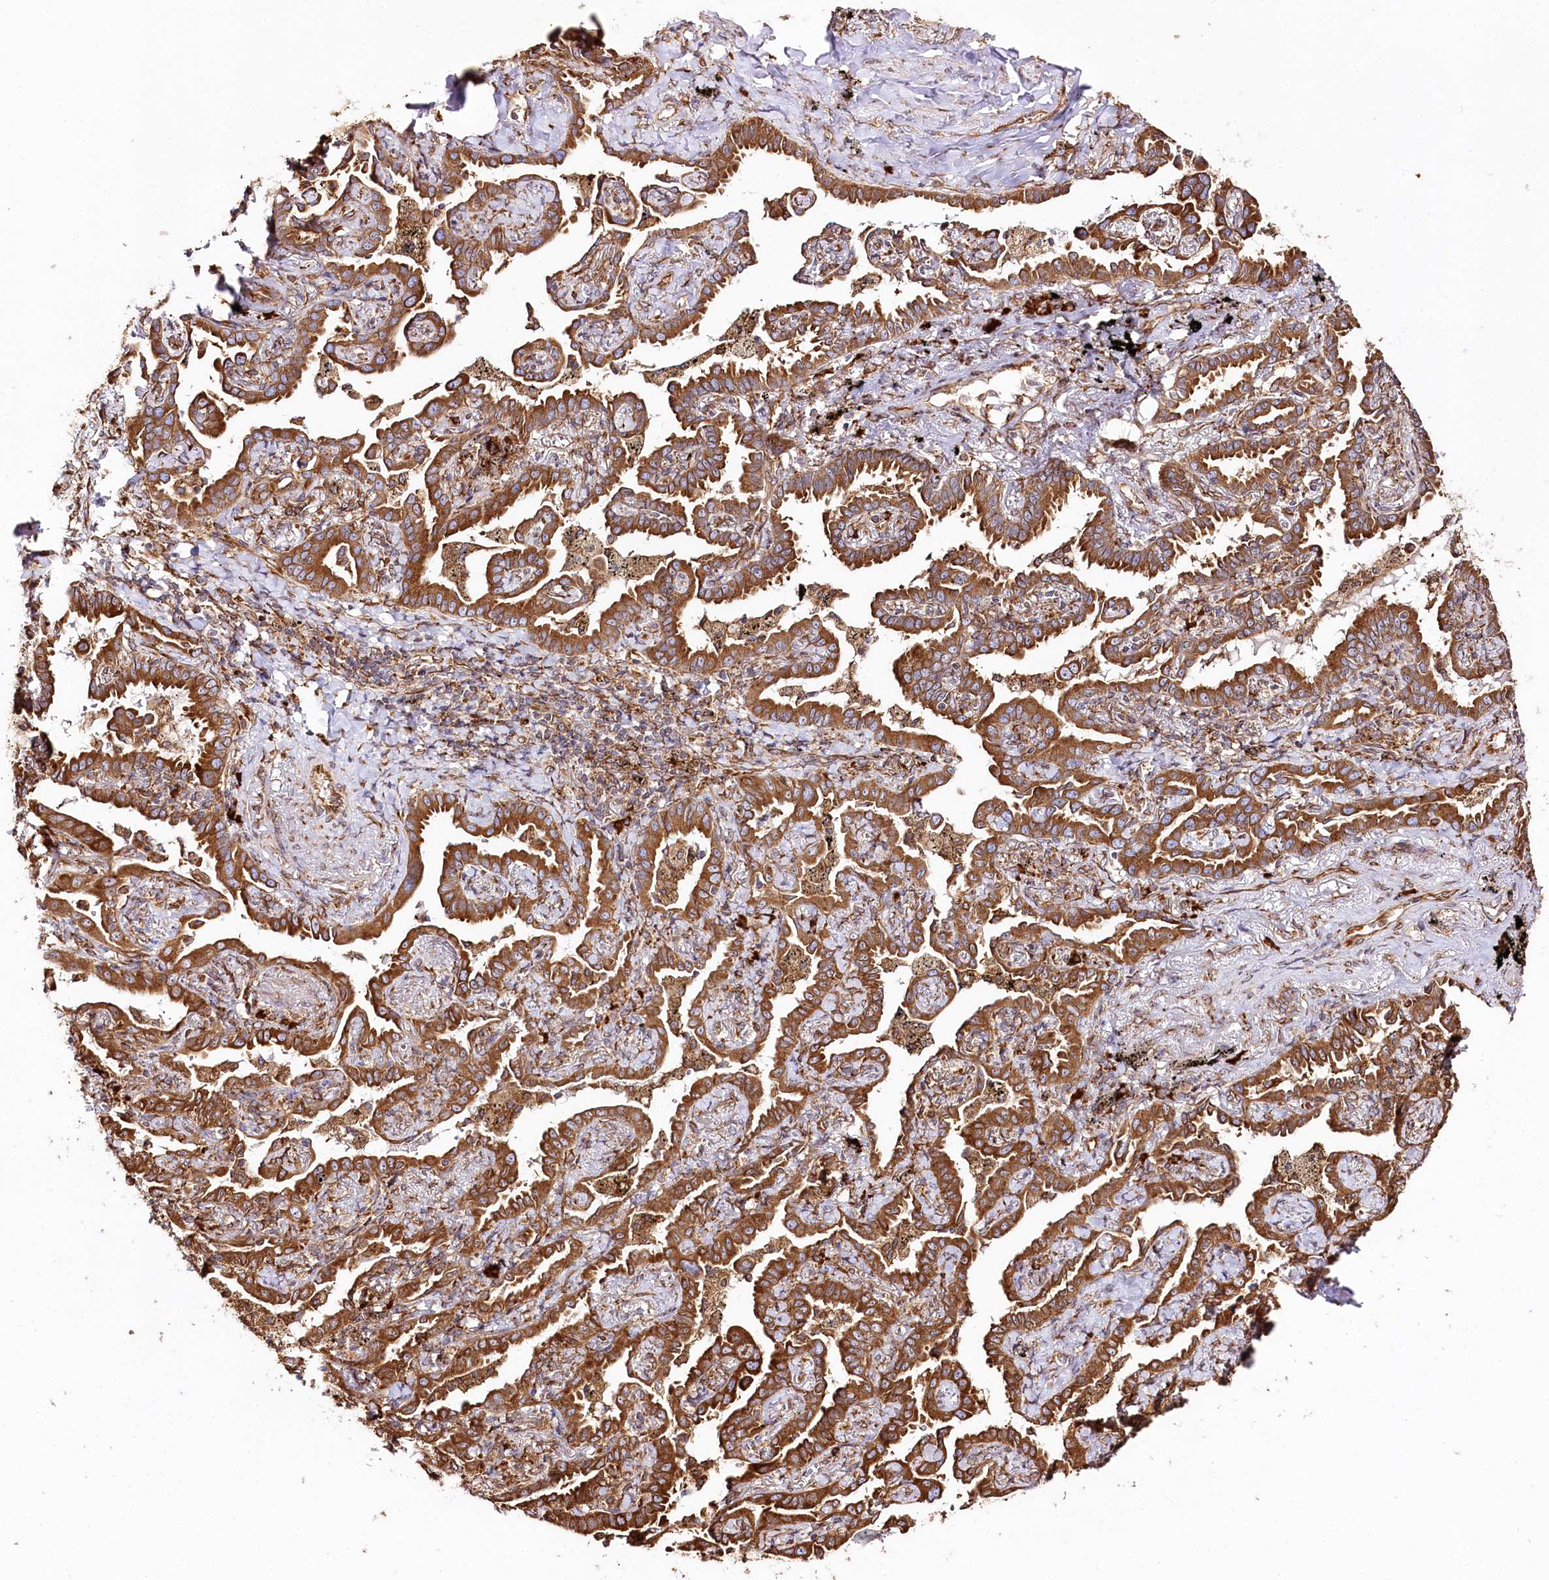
{"staining": {"intensity": "strong", "quantity": ">75%", "location": "cytoplasmic/membranous"}, "tissue": "lung cancer", "cell_type": "Tumor cells", "image_type": "cancer", "snomed": [{"axis": "morphology", "description": "Adenocarcinoma, NOS"}, {"axis": "topography", "description": "Lung"}], "caption": "Lung cancer (adenocarcinoma) tissue displays strong cytoplasmic/membranous positivity in about >75% of tumor cells", "gene": "CNPY2", "patient": {"sex": "male", "age": 67}}